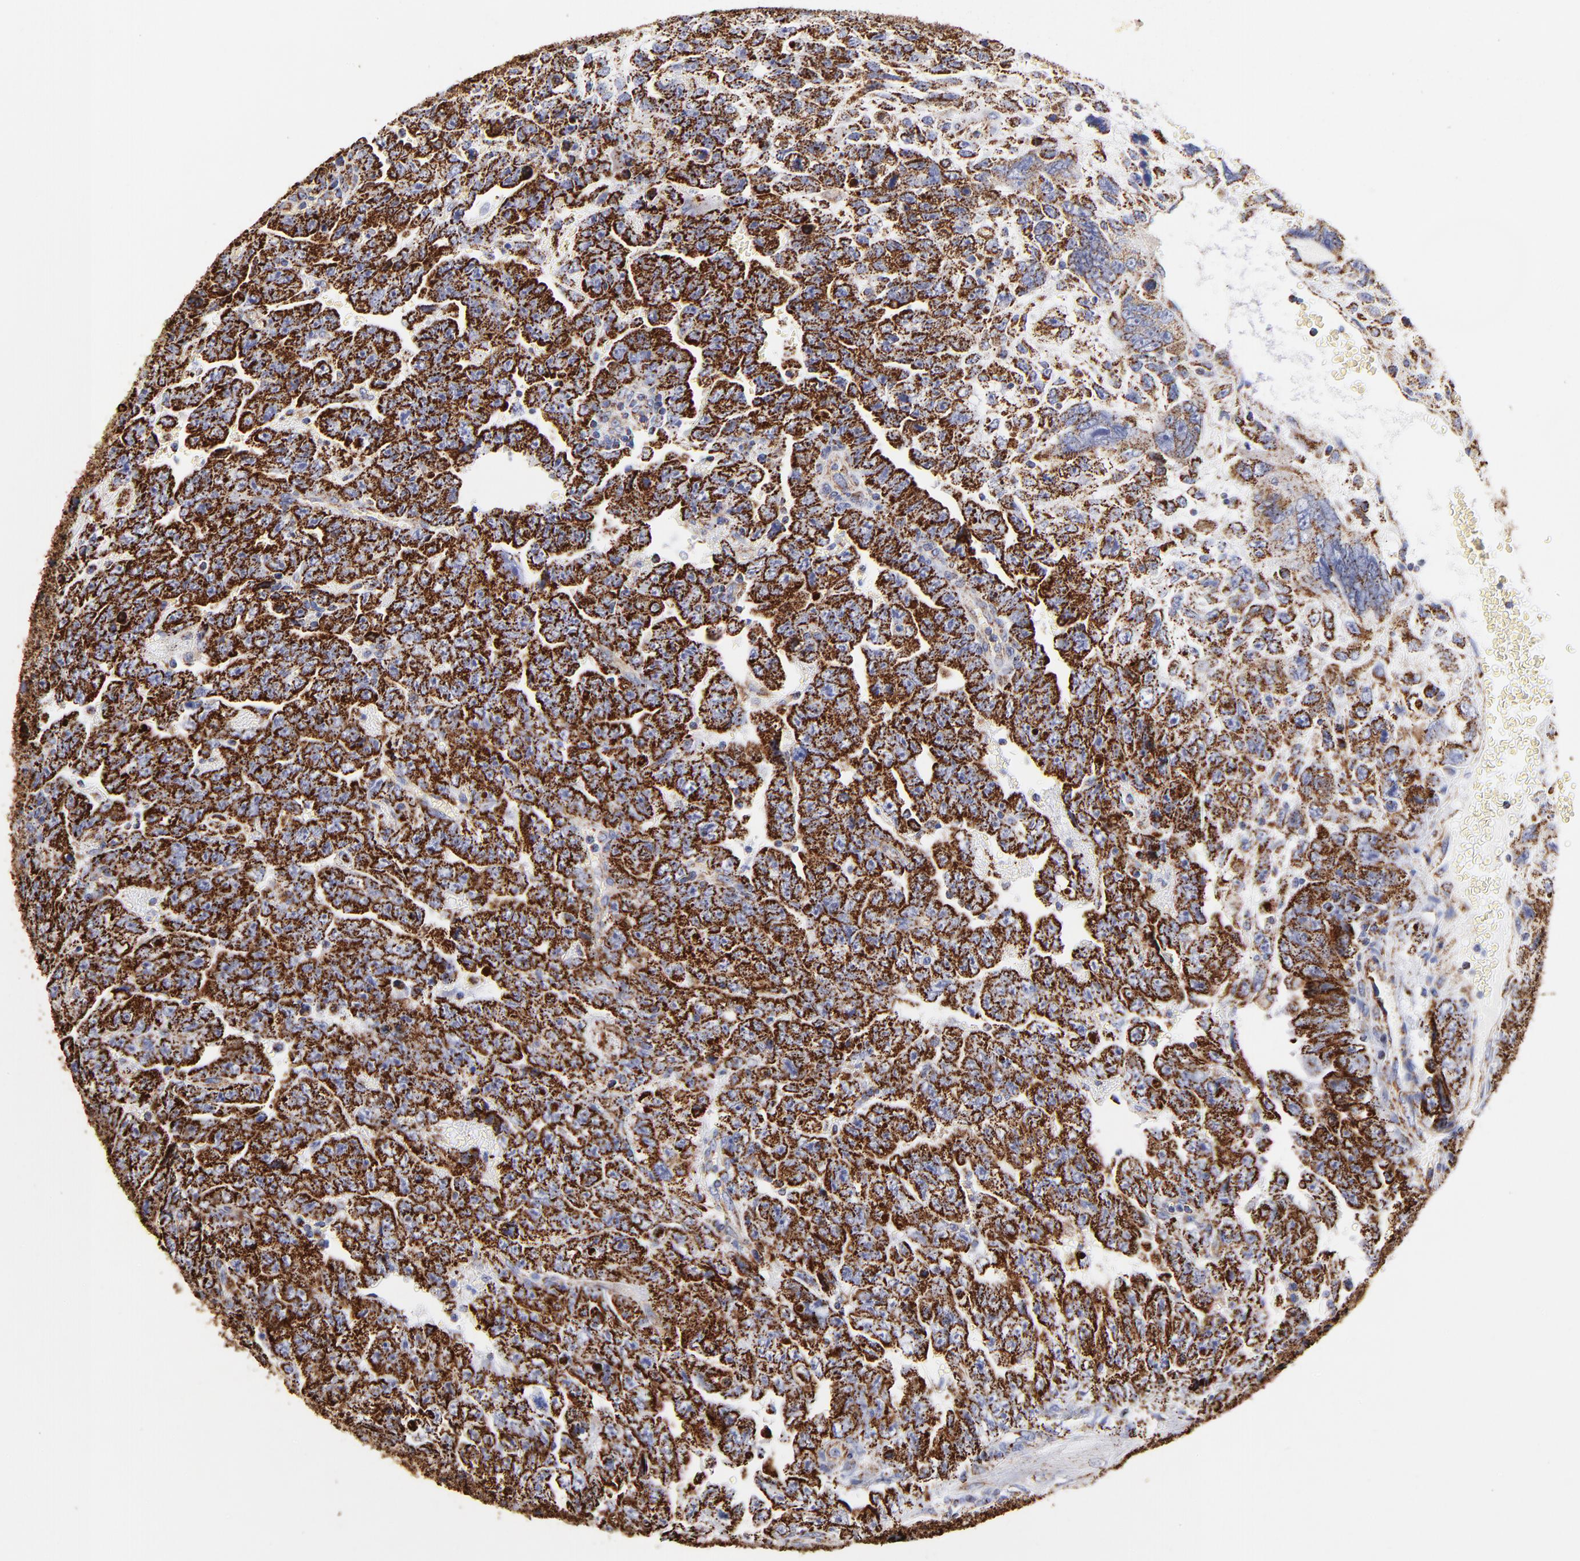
{"staining": {"intensity": "strong", "quantity": ">75%", "location": "cytoplasmic/membranous"}, "tissue": "testis cancer", "cell_type": "Tumor cells", "image_type": "cancer", "snomed": [{"axis": "morphology", "description": "Carcinoma, Embryonal, NOS"}, {"axis": "topography", "description": "Testis"}], "caption": "Immunohistochemistry (IHC) (DAB) staining of testis cancer demonstrates strong cytoplasmic/membranous protein staining in about >75% of tumor cells. (IHC, brightfield microscopy, high magnification).", "gene": "PHB1", "patient": {"sex": "male", "age": 28}}